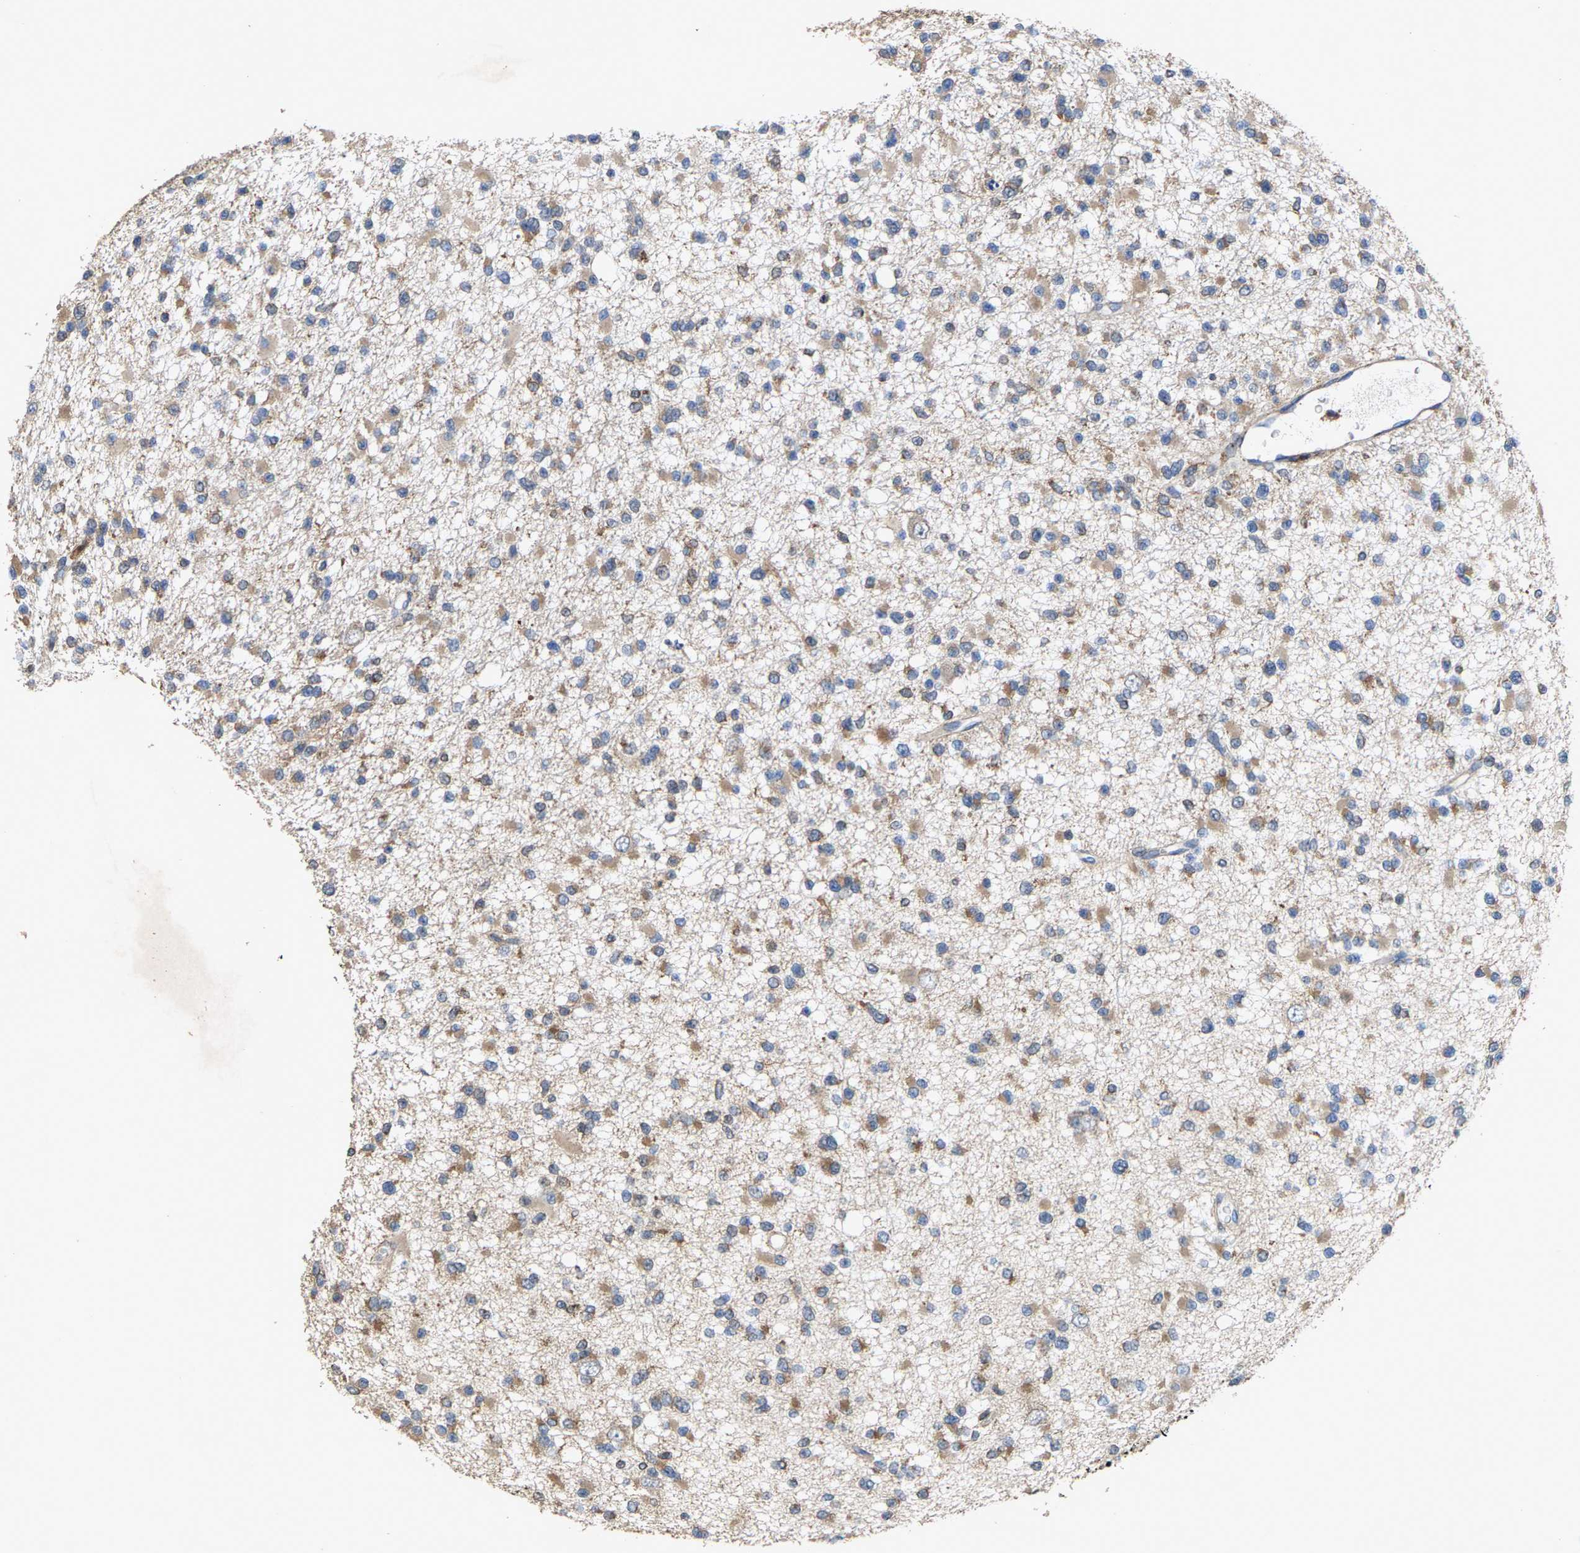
{"staining": {"intensity": "moderate", "quantity": ">75%", "location": "cytoplasmic/membranous"}, "tissue": "glioma", "cell_type": "Tumor cells", "image_type": "cancer", "snomed": [{"axis": "morphology", "description": "Glioma, malignant, Low grade"}, {"axis": "topography", "description": "Brain"}], "caption": "Protein staining demonstrates moderate cytoplasmic/membranous staining in approximately >75% of tumor cells in malignant low-grade glioma.", "gene": "FGD3", "patient": {"sex": "female", "age": 22}}